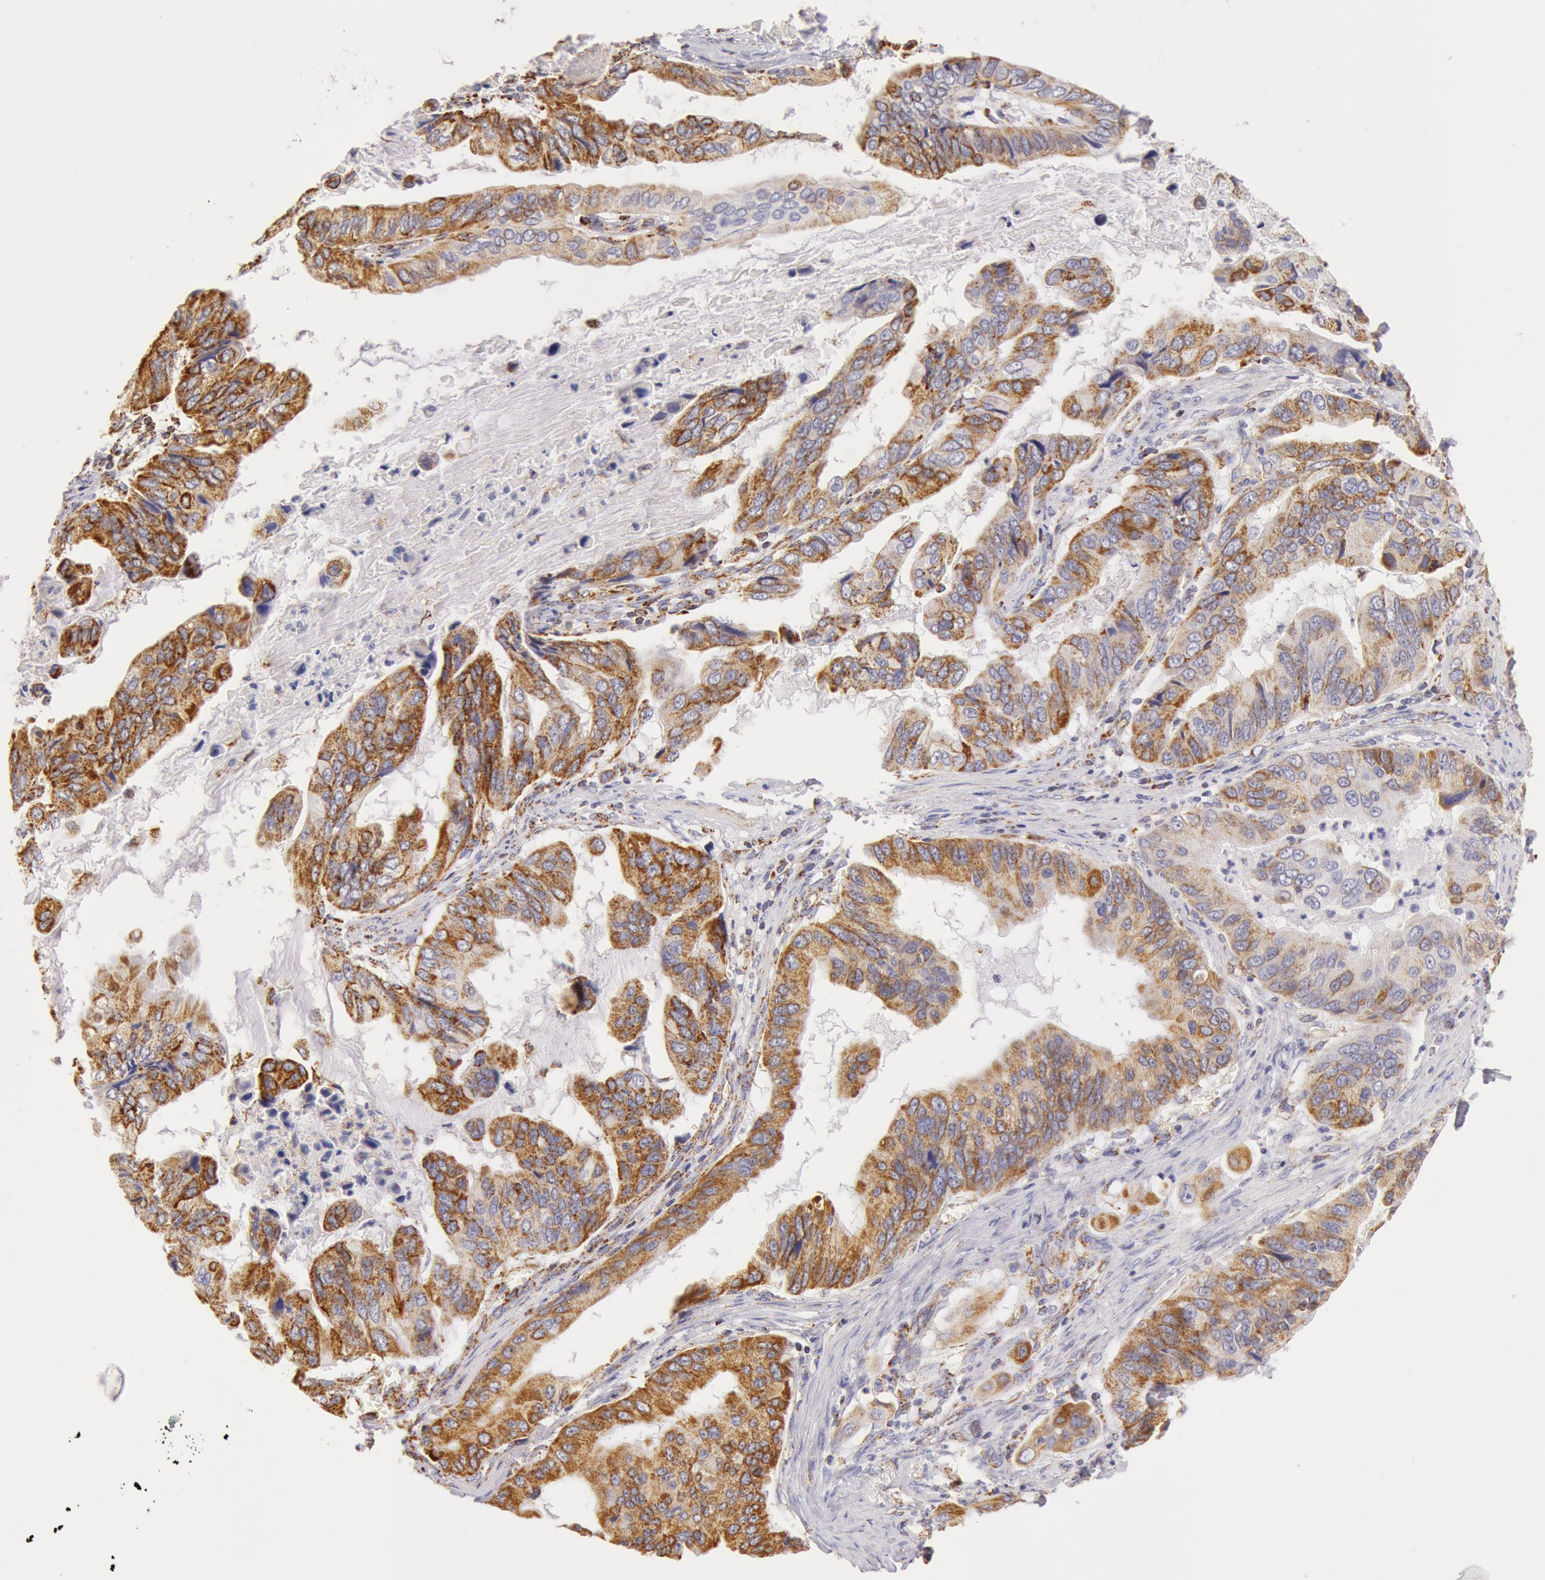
{"staining": {"intensity": "moderate", "quantity": "25%-75%", "location": "cytoplasmic/membranous"}, "tissue": "stomach cancer", "cell_type": "Tumor cells", "image_type": "cancer", "snomed": [{"axis": "morphology", "description": "Adenocarcinoma, NOS"}, {"axis": "topography", "description": "Stomach, upper"}], "caption": "A brown stain shows moderate cytoplasmic/membranous positivity of a protein in human stomach cancer (adenocarcinoma) tumor cells.", "gene": "ATP5F1B", "patient": {"sex": "male", "age": 80}}